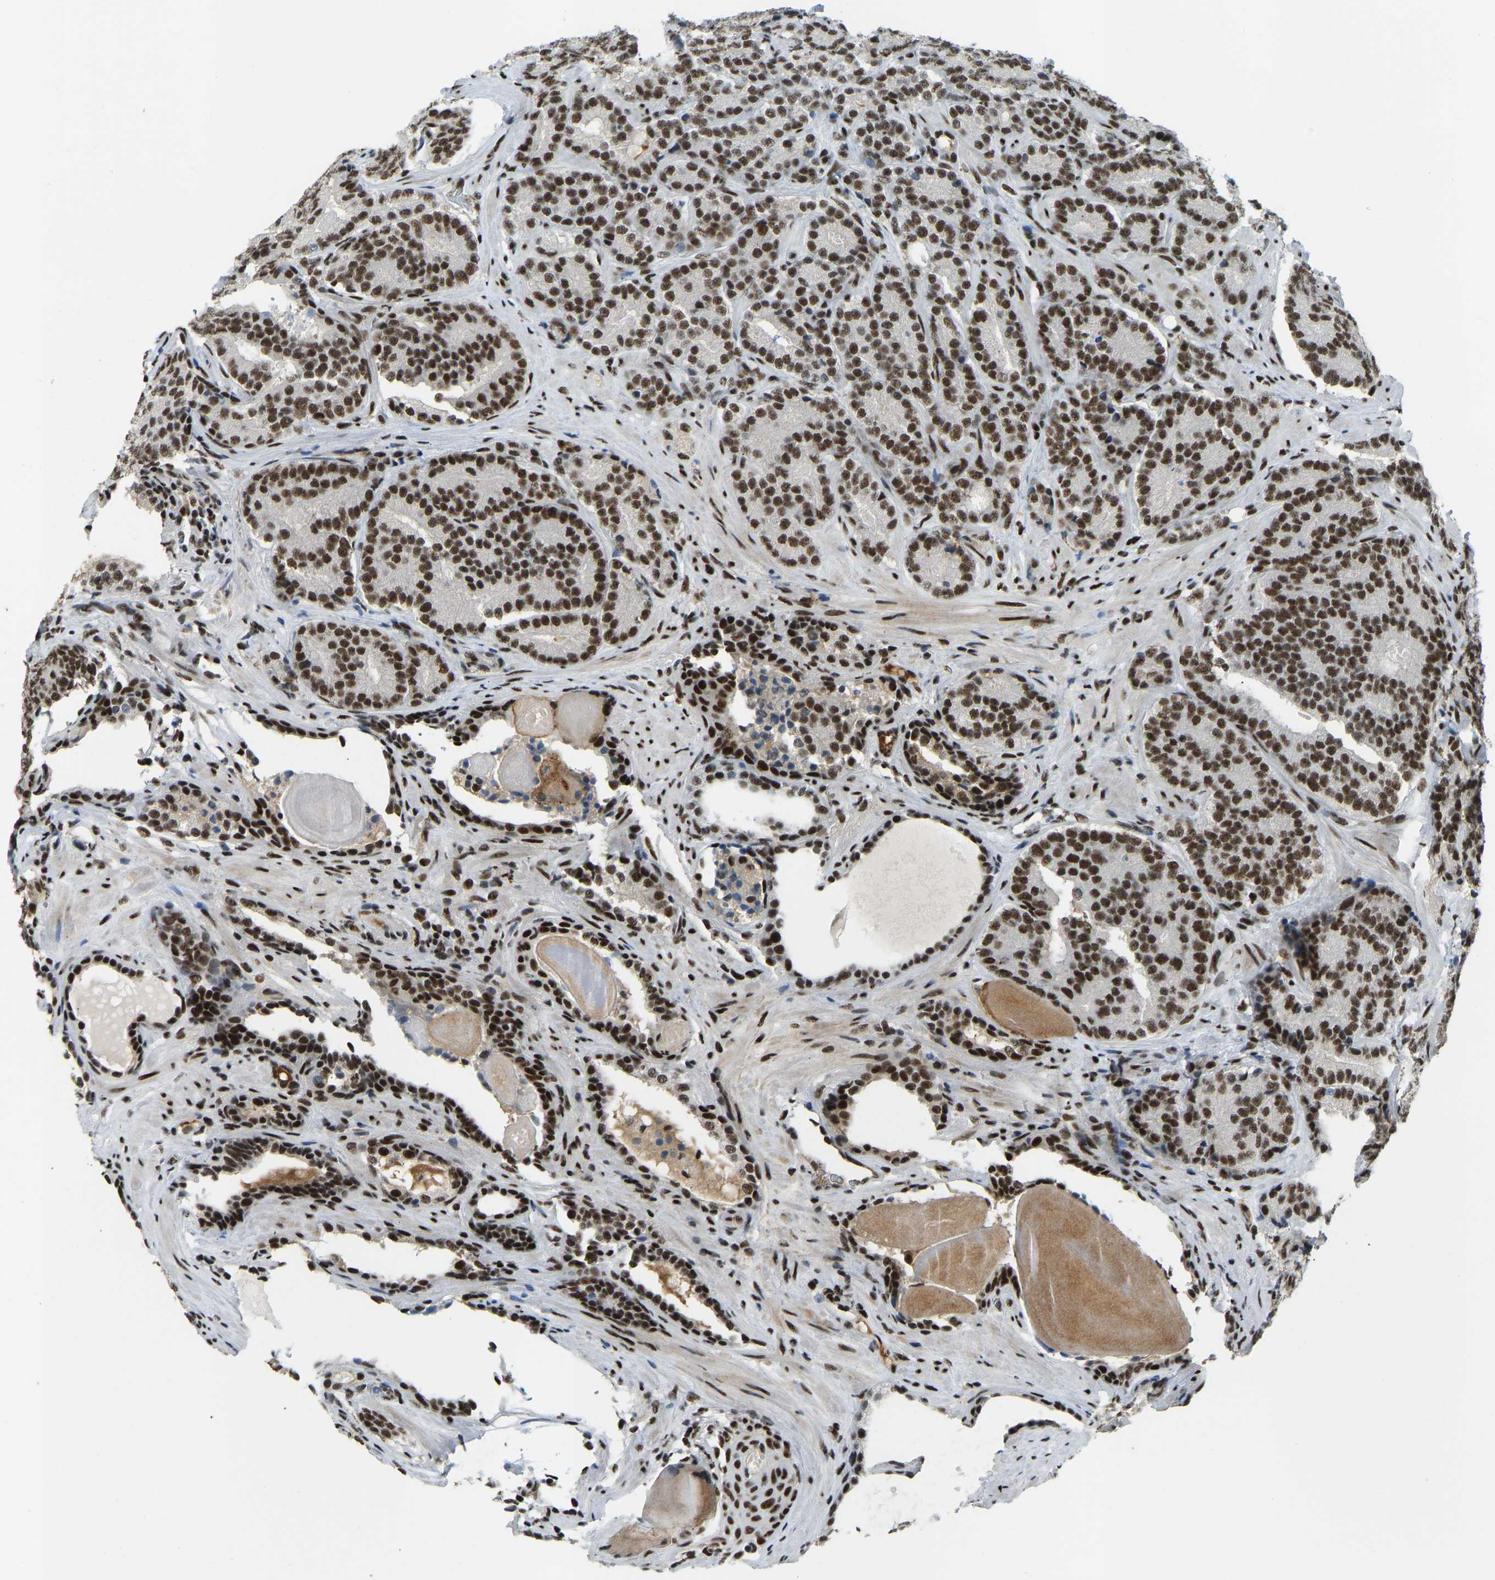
{"staining": {"intensity": "strong", "quantity": ">75%", "location": "nuclear"}, "tissue": "prostate cancer", "cell_type": "Tumor cells", "image_type": "cancer", "snomed": [{"axis": "morphology", "description": "Adenocarcinoma, High grade"}, {"axis": "topography", "description": "Prostate"}], "caption": "Prostate adenocarcinoma (high-grade) stained for a protein (brown) reveals strong nuclear positive expression in approximately >75% of tumor cells.", "gene": "FOXK1", "patient": {"sex": "male", "age": 61}}